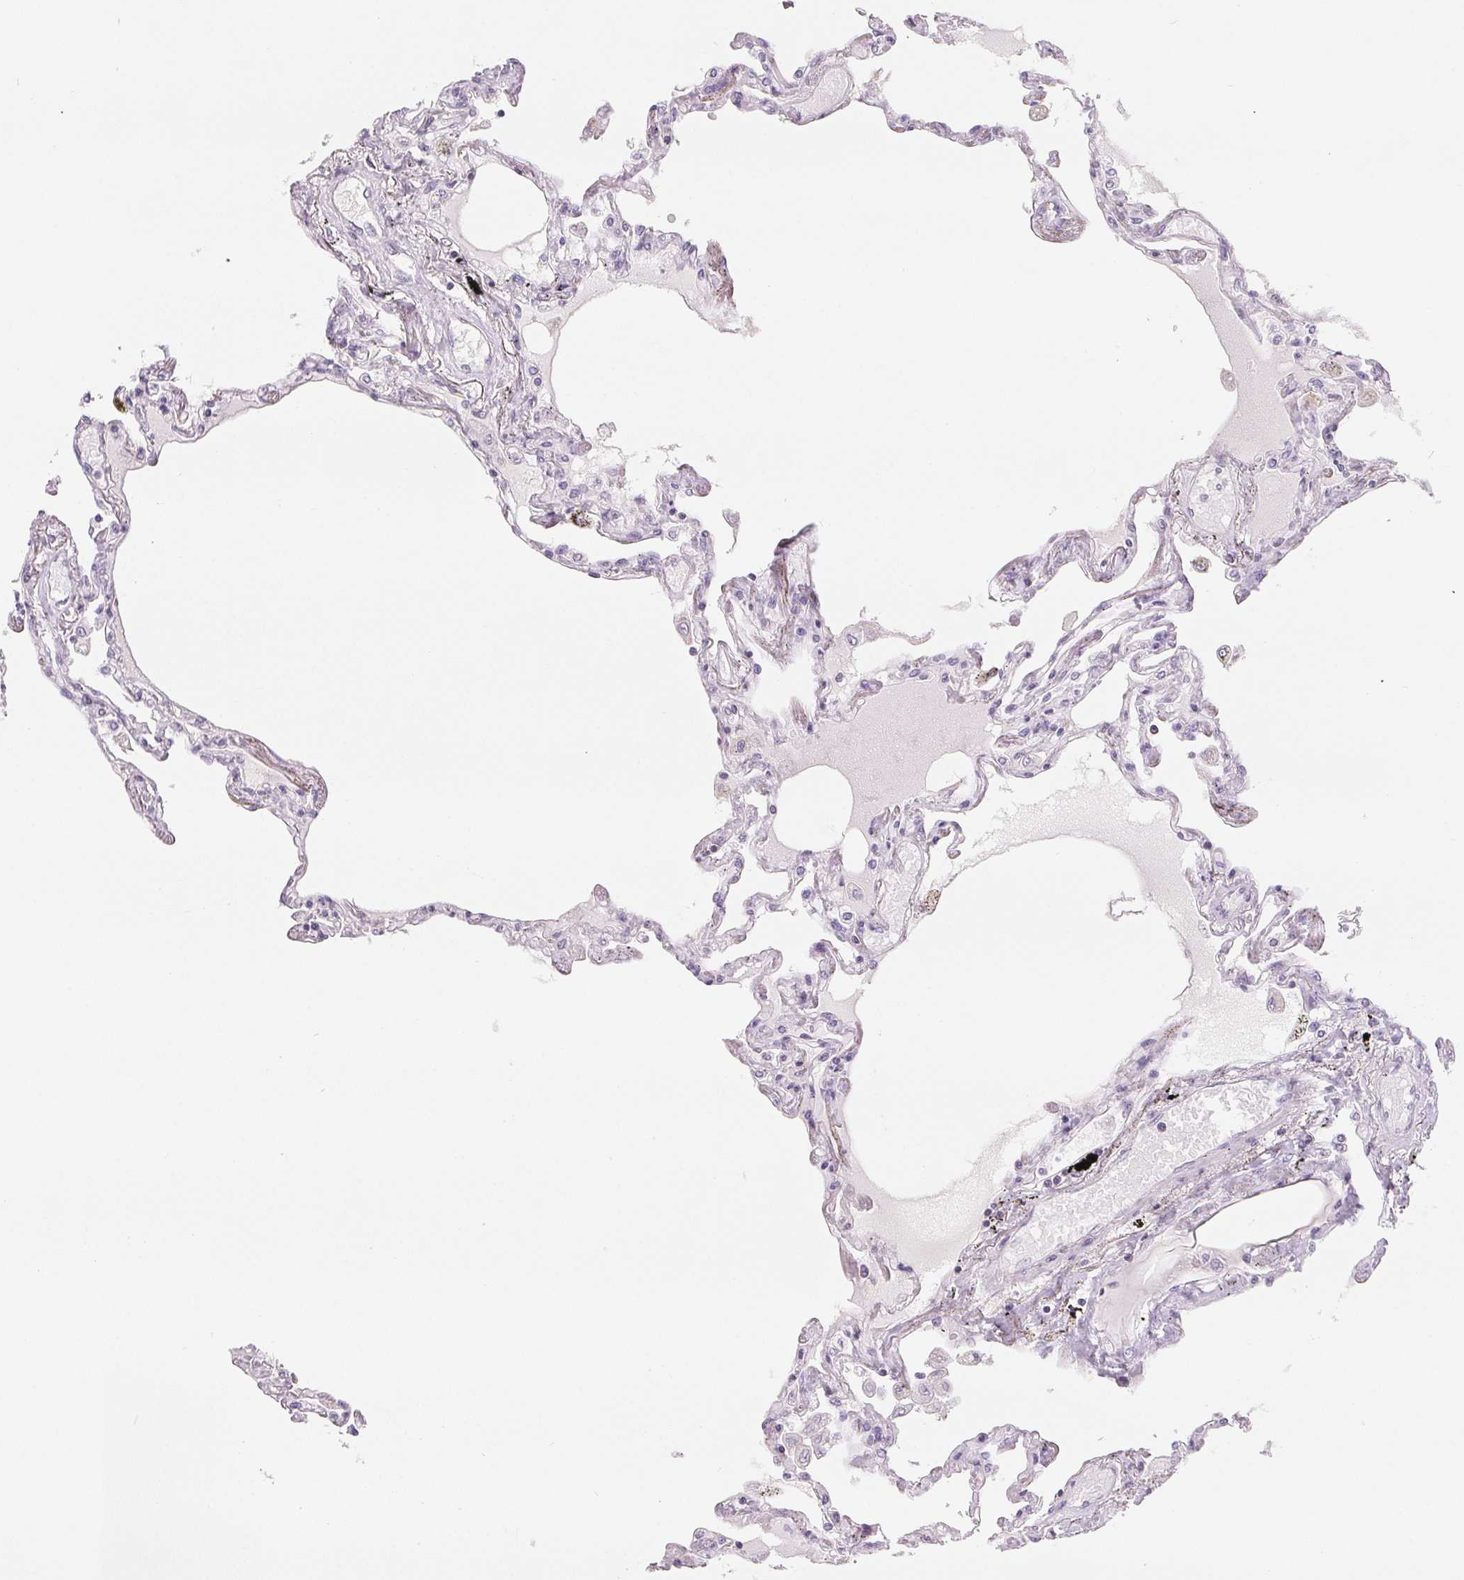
{"staining": {"intensity": "negative", "quantity": "none", "location": "none"}, "tissue": "lung", "cell_type": "Alveolar cells", "image_type": "normal", "snomed": [{"axis": "morphology", "description": "Normal tissue, NOS"}, {"axis": "morphology", "description": "Adenocarcinoma, NOS"}, {"axis": "topography", "description": "Cartilage tissue"}, {"axis": "topography", "description": "Lung"}], "caption": "IHC histopathology image of benign human lung stained for a protein (brown), which exhibits no positivity in alveolar cells. (DAB (3,3'-diaminobenzidine) immunohistochemistry with hematoxylin counter stain).", "gene": "CD69", "patient": {"sex": "female", "age": 67}}